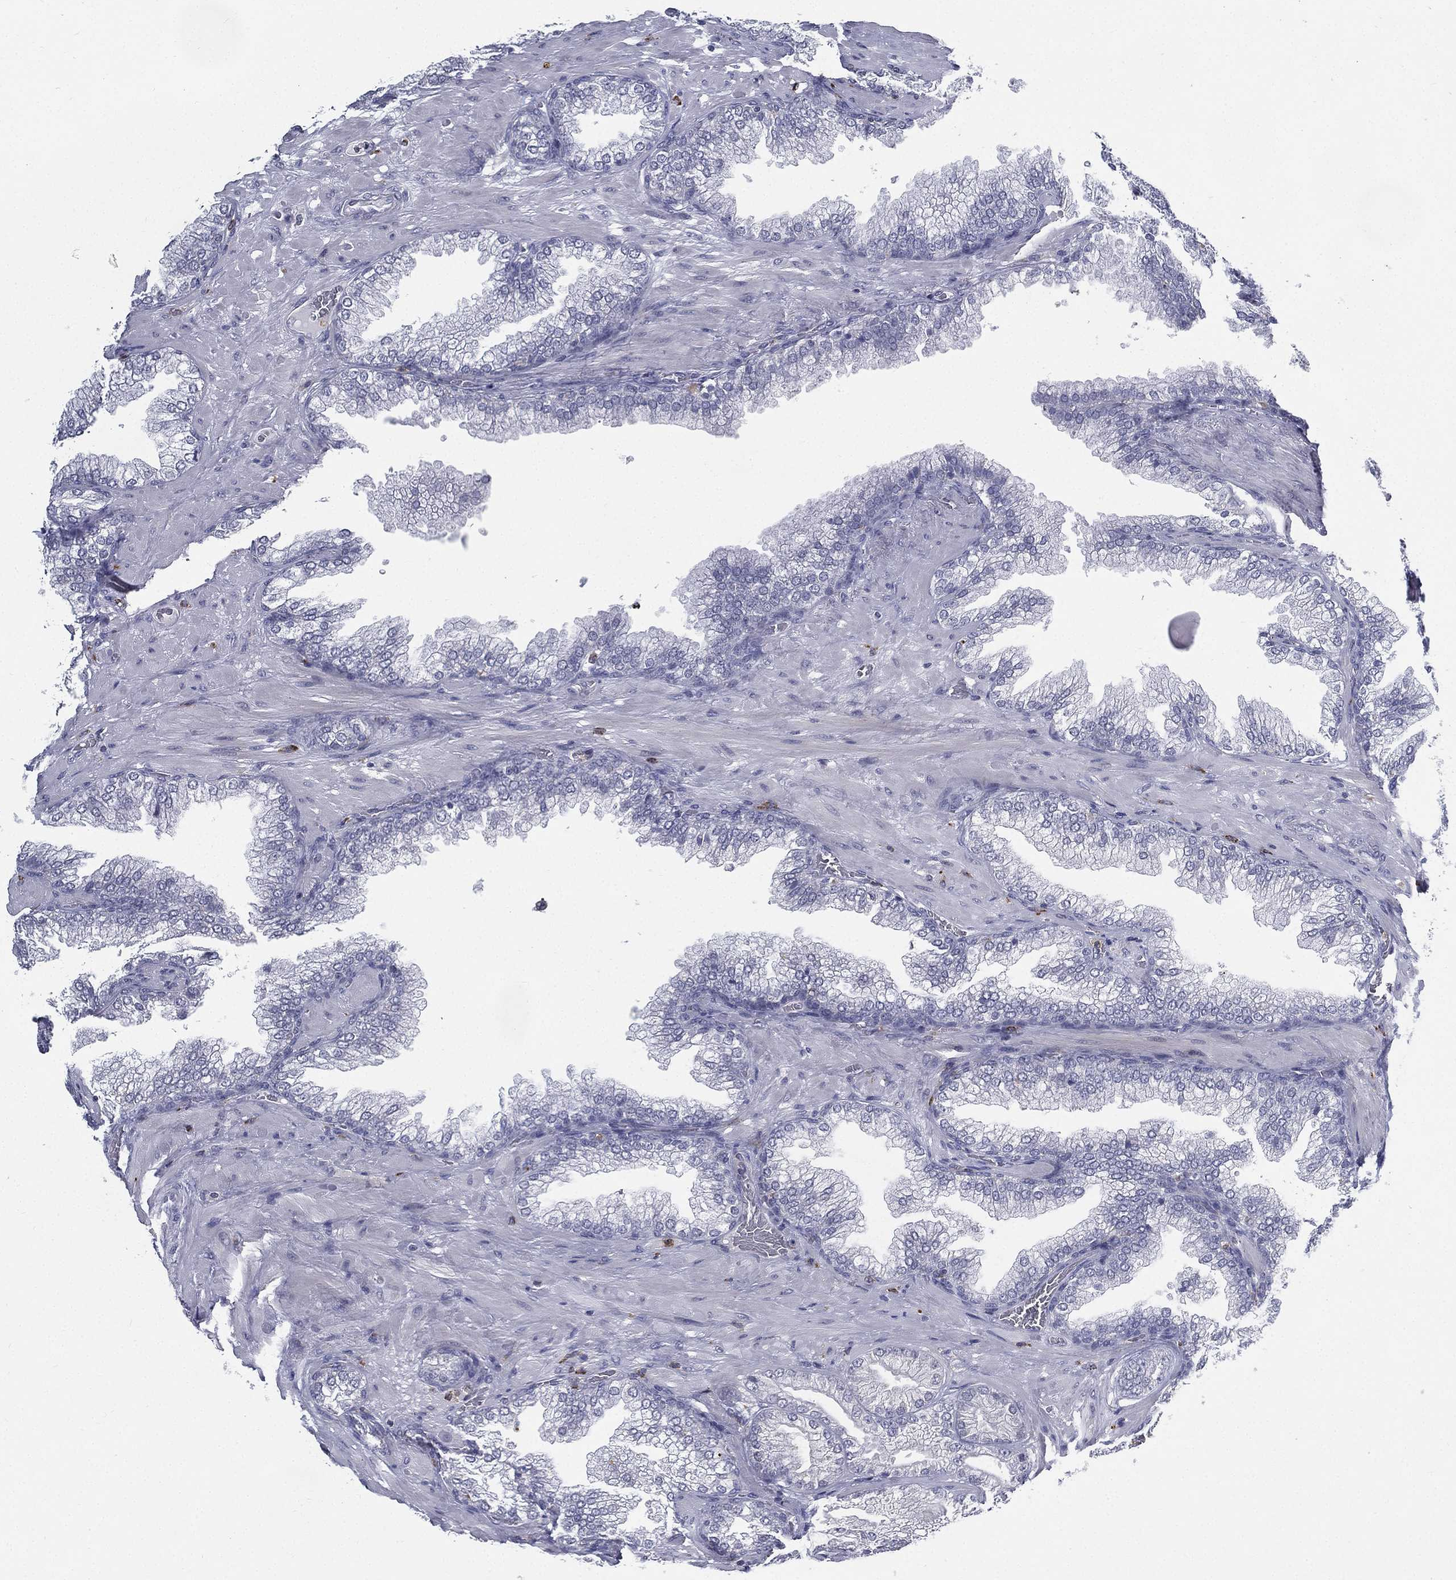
{"staining": {"intensity": "negative", "quantity": "none", "location": "none"}, "tissue": "prostate cancer", "cell_type": "Tumor cells", "image_type": "cancer", "snomed": [{"axis": "morphology", "description": "Adenocarcinoma, Low grade"}, {"axis": "topography", "description": "Prostate"}], "caption": "This is a photomicrograph of IHC staining of prostate adenocarcinoma (low-grade), which shows no staining in tumor cells.", "gene": "EVI2B", "patient": {"sex": "male", "age": 57}}